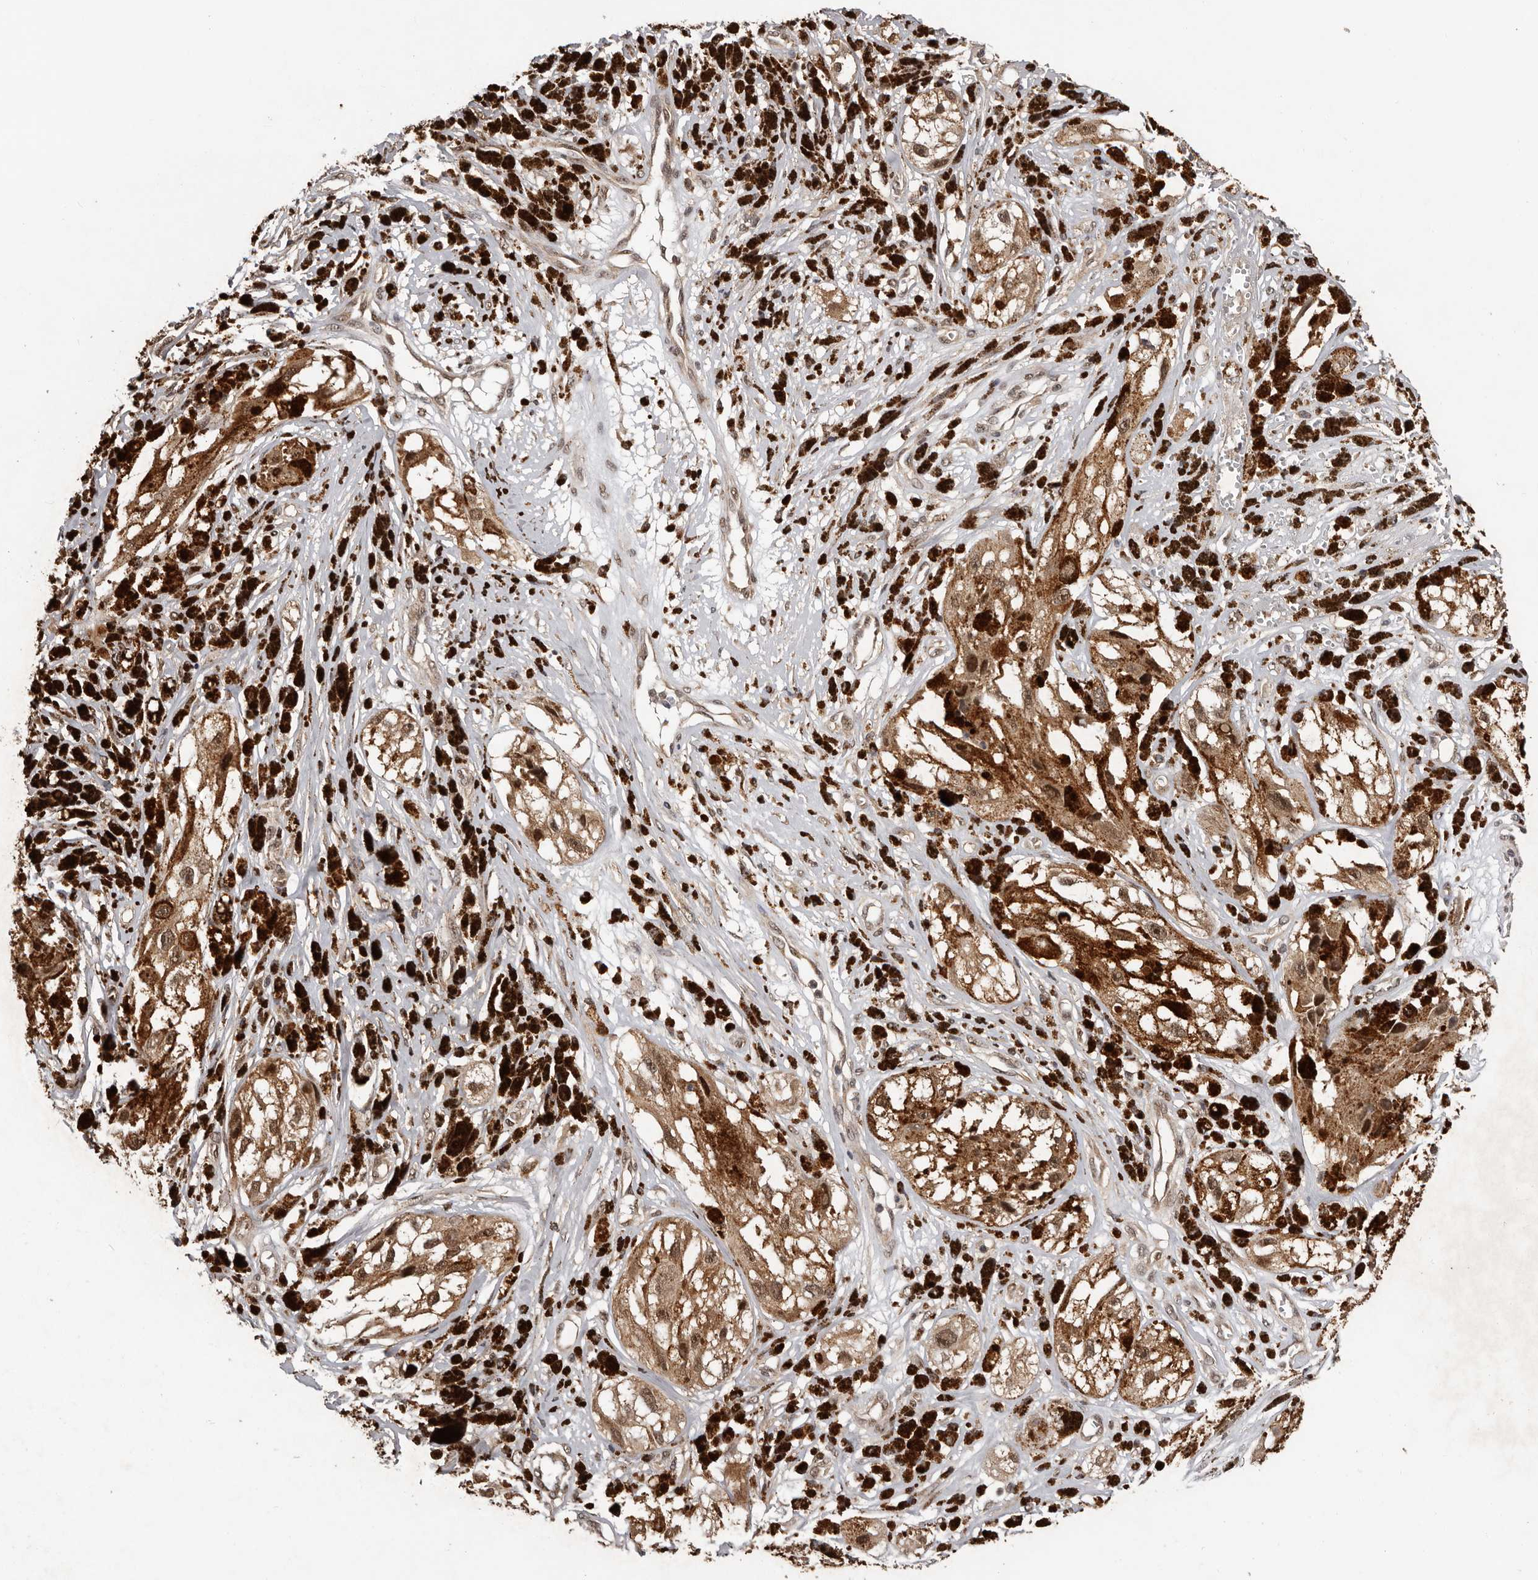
{"staining": {"intensity": "moderate", "quantity": ">75%", "location": "cytoplasmic/membranous"}, "tissue": "melanoma", "cell_type": "Tumor cells", "image_type": "cancer", "snomed": [{"axis": "morphology", "description": "Malignant melanoma, NOS"}, {"axis": "topography", "description": "Skin"}], "caption": "Malignant melanoma was stained to show a protein in brown. There is medium levels of moderate cytoplasmic/membranous expression in approximately >75% of tumor cells.", "gene": "VPS37A", "patient": {"sex": "male", "age": 88}}